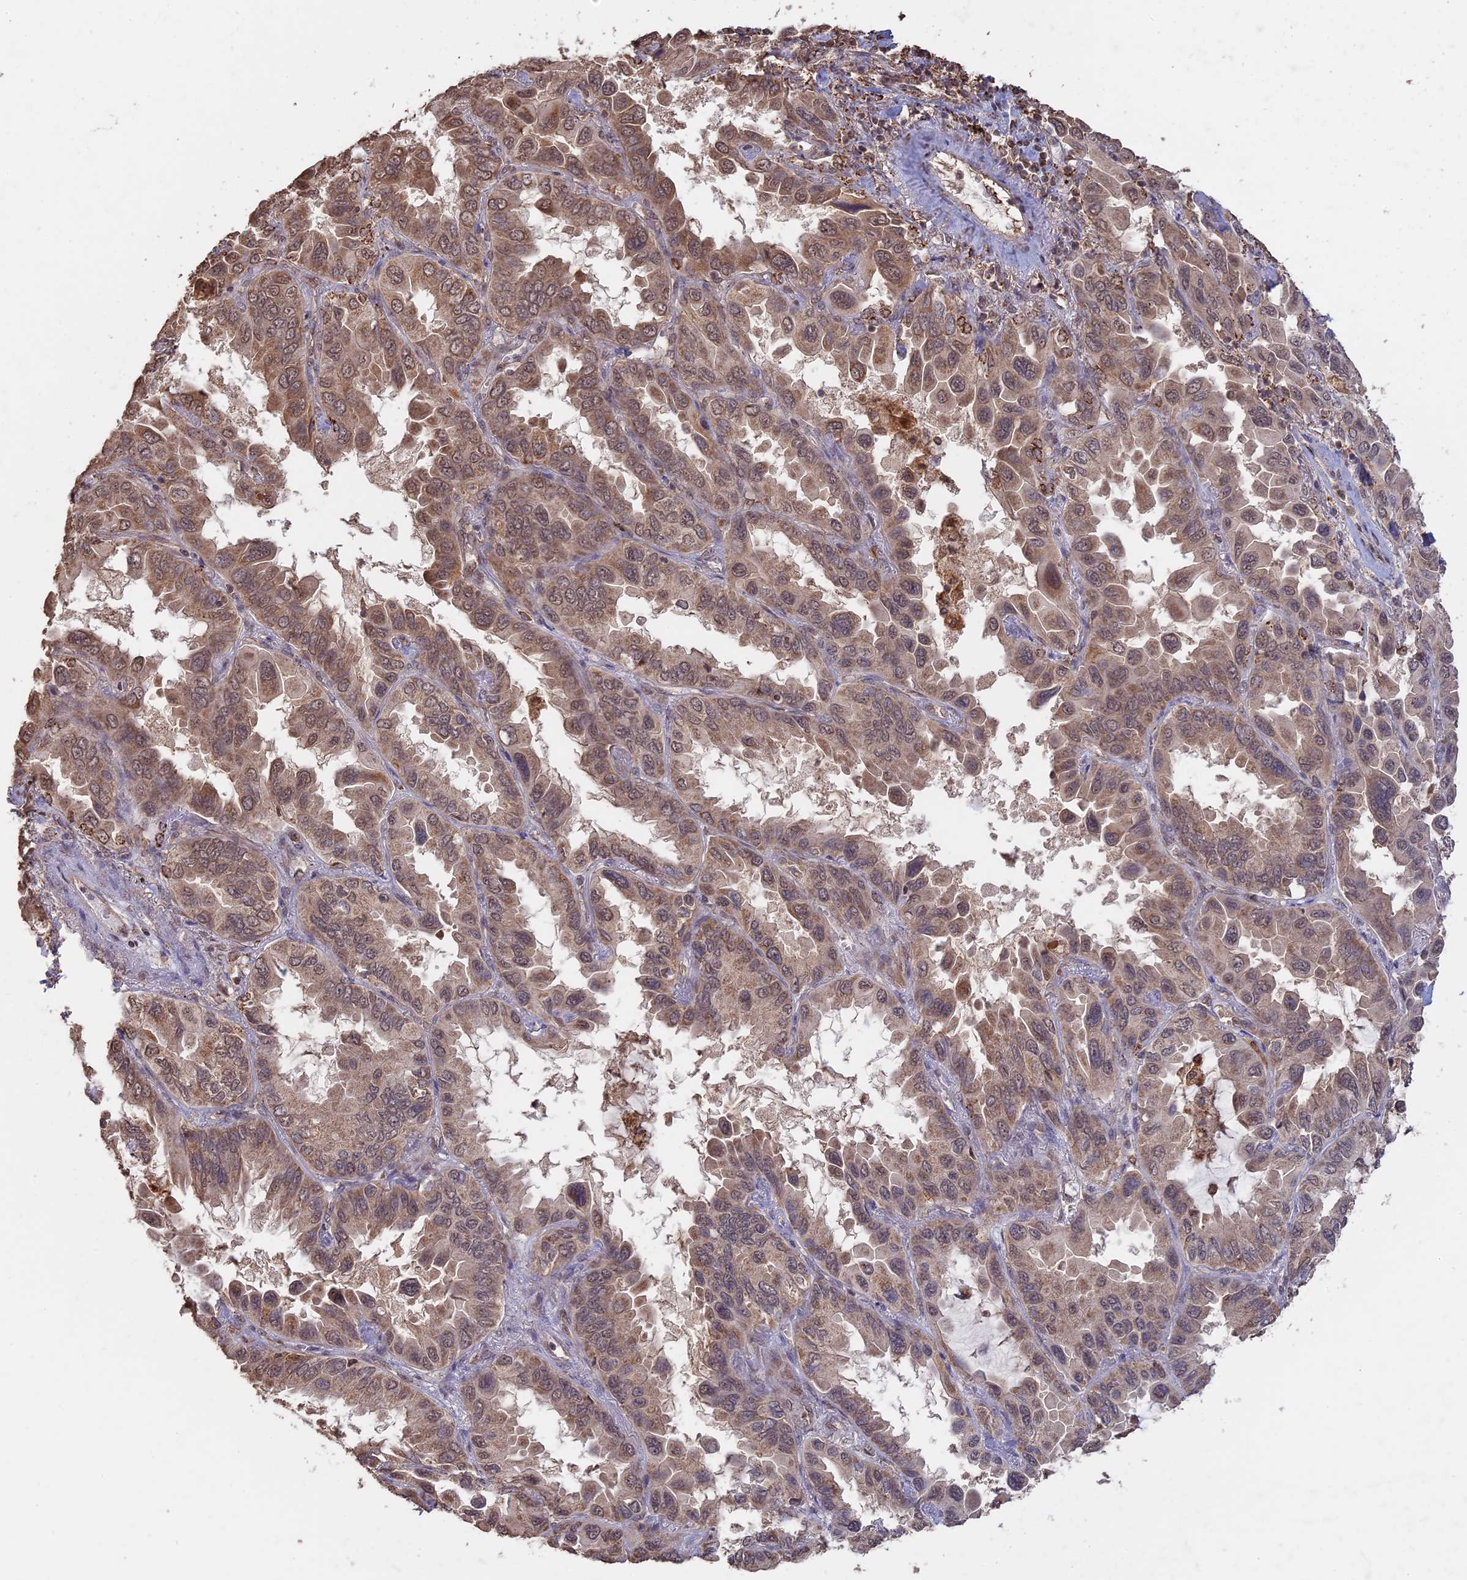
{"staining": {"intensity": "moderate", "quantity": ">75%", "location": "cytoplasmic/membranous,nuclear"}, "tissue": "lung cancer", "cell_type": "Tumor cells", "image_type": "cancer", "snomed": [{"axis": "morphology", "description": "Adenocarcinoma, NOS"}, {"axis": "topography", "description": "Lung"}], "caption": "Moderate cytoplasmic/membranous and nuclear protein positivity is identified in approximately >75% of tumor cells in lung cancer (adenocarcinoma).", "gene": "FAM210B", "patient": {"sex": "male", "age": 64}}